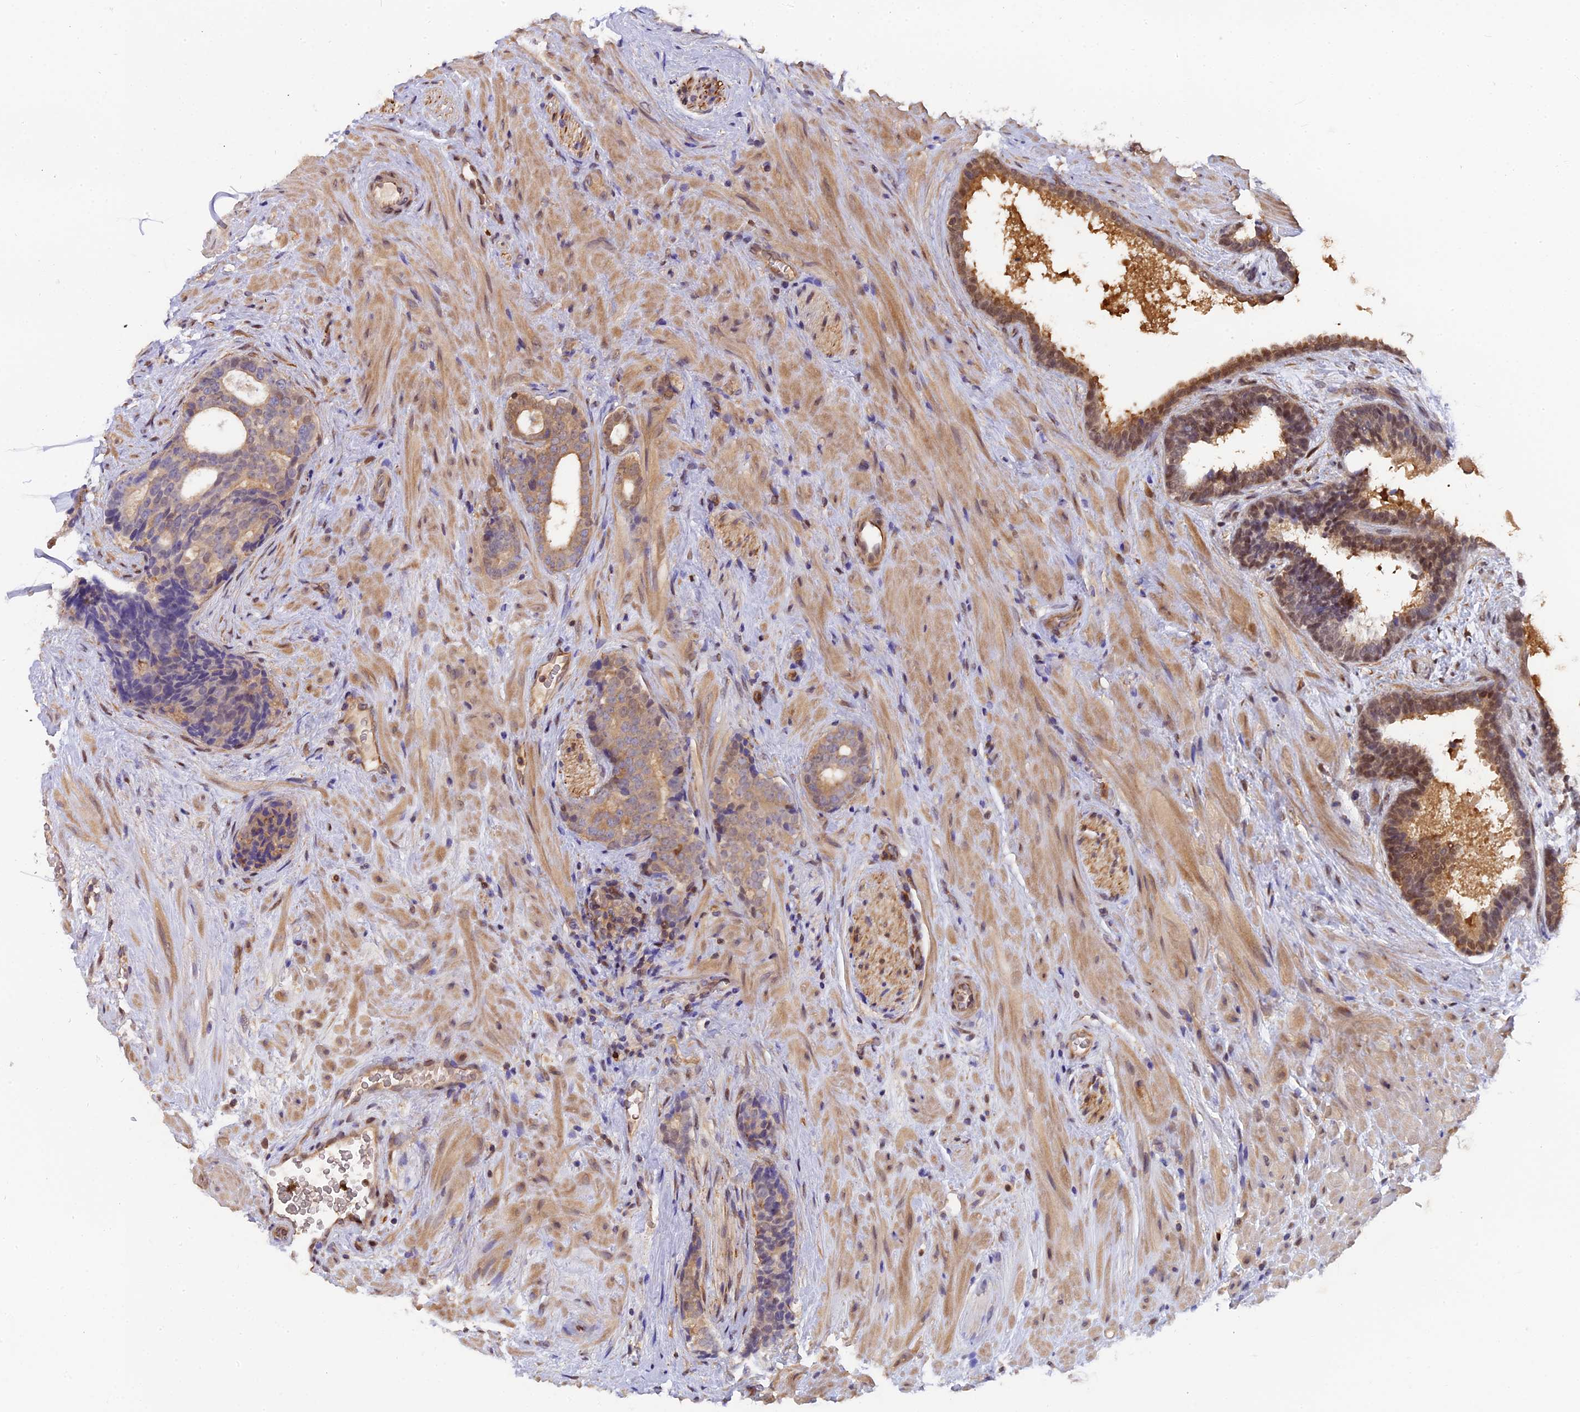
{"staining": {"intensity": "weak", "quantity": "25%-75%", "location": "cytoplasmic/membranous"}, "tissue": "prostate cancer", "cell_type": "Tumor cells", "image_type": "cancer", "snomed": [{"axis": "morphology", "description": "Adenocarcinoma, High grade"}, {"axis": "topography", "description": "Prostate"}], "caption": "IHC of prostate adenocarcinoma (high-grade) shows low levels of weak cytoplasmic/membranous expression in approximately 25%-75% of tumor cells.", "gene": "FAM118B", "patient": {"sex": "male", "age": 56}}